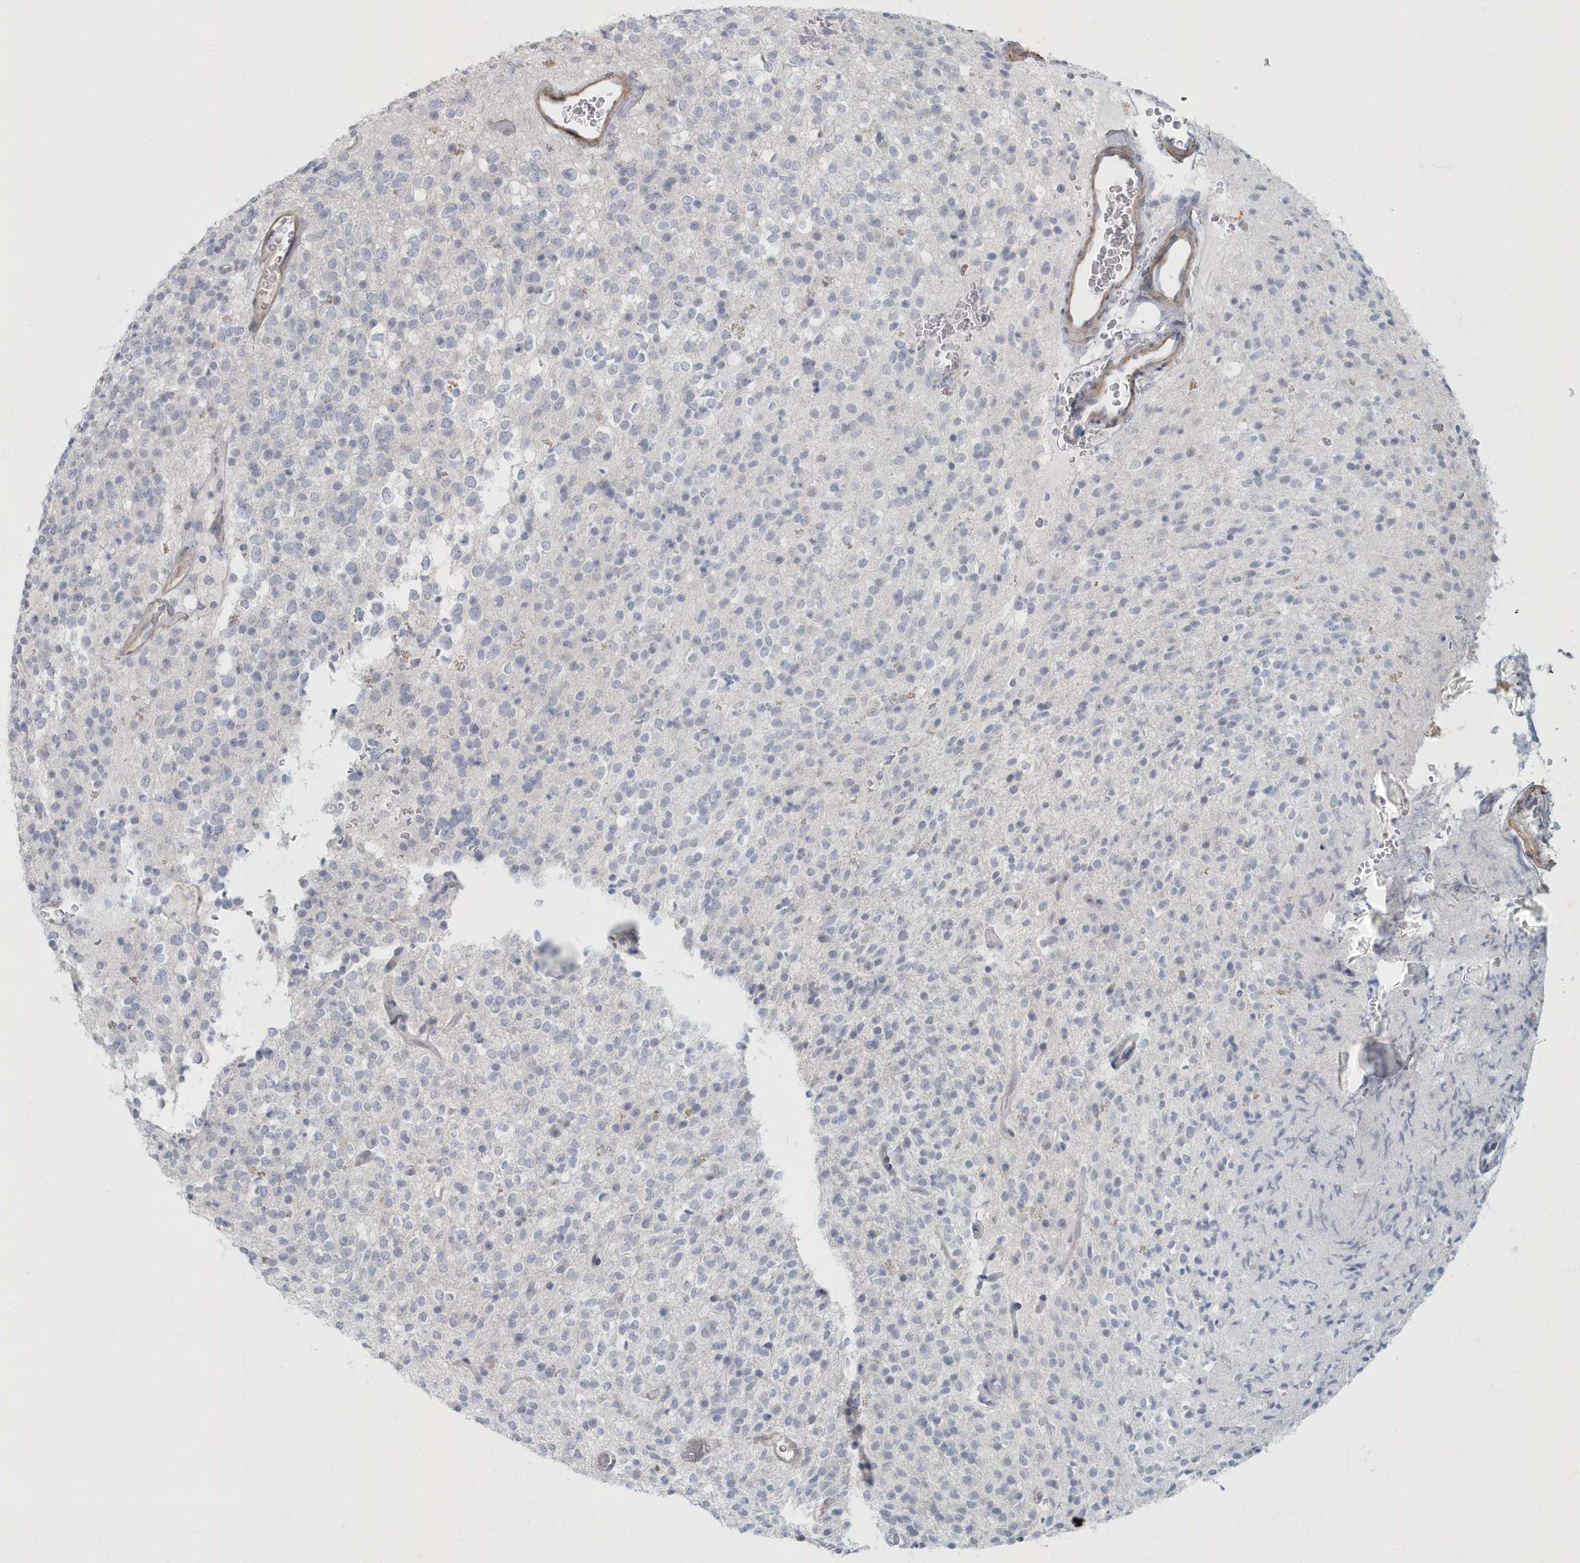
{"staining": {"intensity": "negative", "quantity": "none", "location": "none"}, "tissue": "glioma", "cell_type": "Tumor cells", "image_type": "cancer", "snomed": [{"axis": "morphology", "description": "Glioma, malignant, High grade"}, {"axis": "topography", "description": "Brain"}], "caption": "This is an IHC image of glioma. There is no expression in tumor cells.", "gene": "MYOT", "patient": {"sex": "male", "age": 34}}